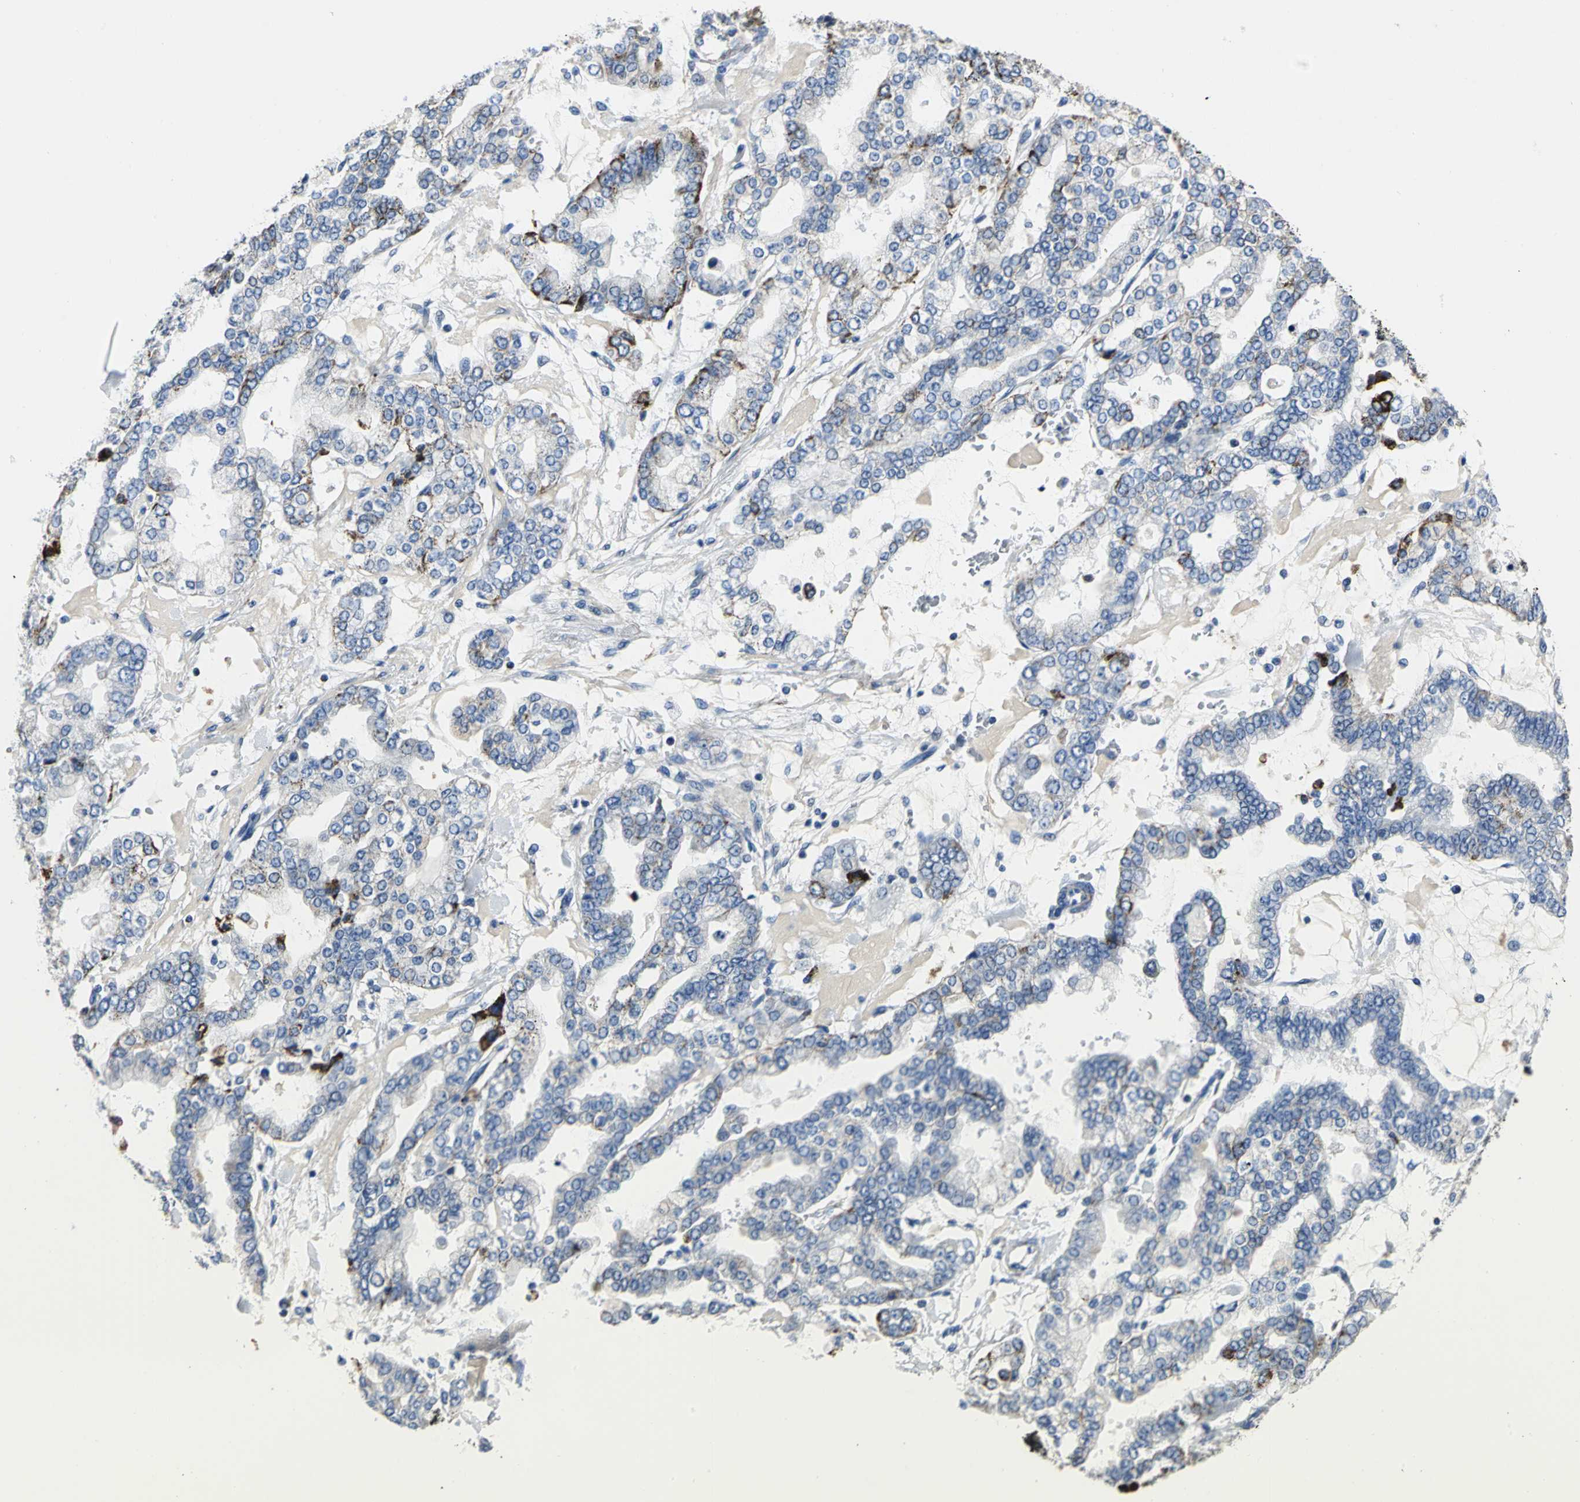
{"staining": {"intensity": "weak", "quantity": "25%-75%", "location": "cytoplasmic/membranous"}, "tissue": "stomach cancer", "cell_type": "Tumor cells", "image_type": "cancer", "snomed": [{"axis": "morphology", "description": "Normal tissue, NOS"}, {"axis": "morphology", "description": "Adenocarcinoma, NOS"}, {"axis": "topography", "description": "Stomach, upper"}, {"axis": "topography", "description": "Stomach"}], "caption": "High-power microscopy captured an immunohistochemistry (IHC) image of stomach cancer, revealing weak cytoplasmic/membranous positivity in approximately 25%-75% of tumor cells. (DAB IHC with brightfield microscopy, high magnification).", "gene": "IFI6", "patient": {"sex": "male", "age": 76}}